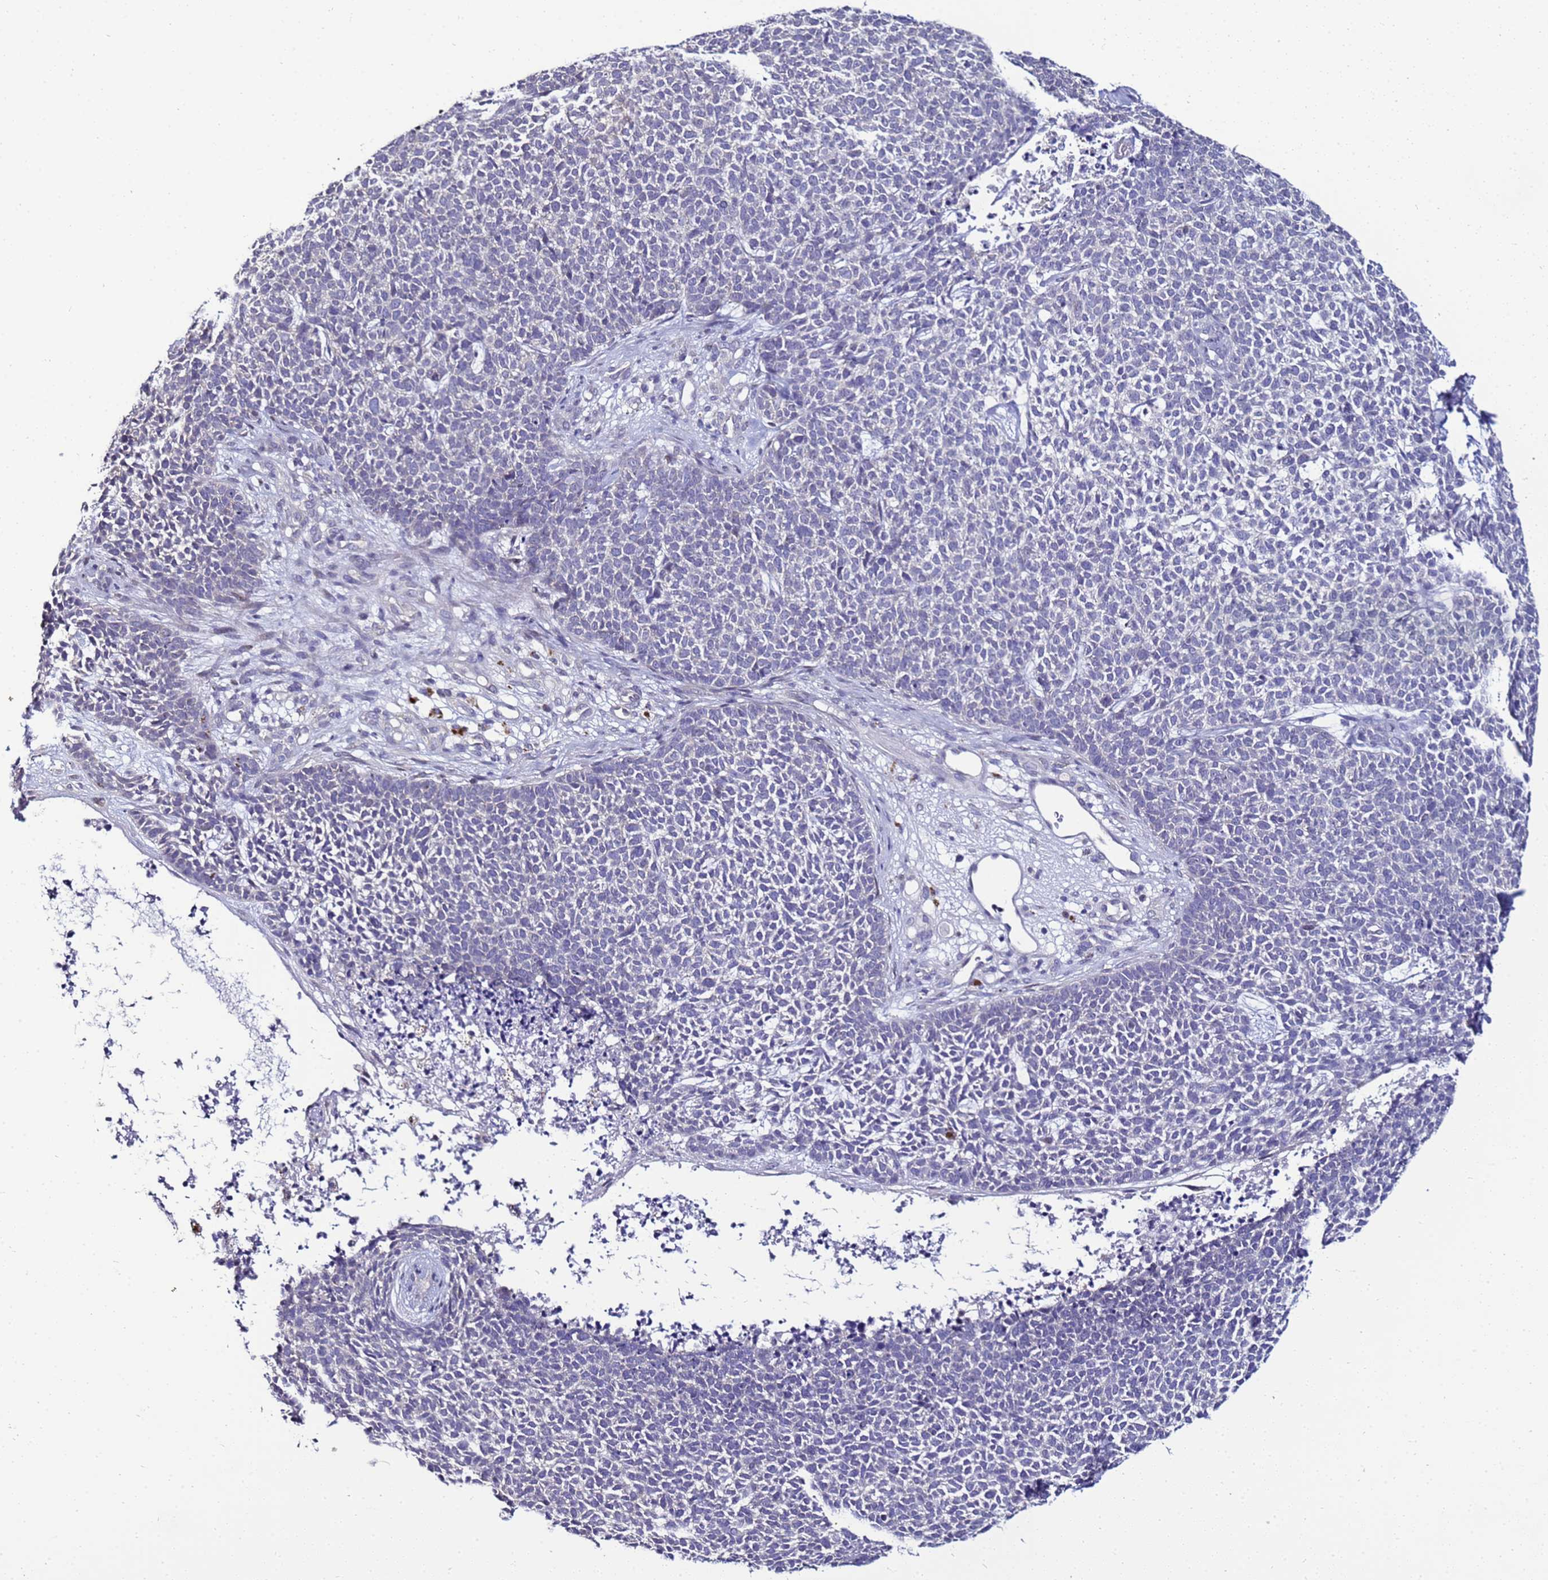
{"staining": {"intensity": "negative", "quantity": "none", "location": "none"}, "tissue": "skin cancer", "cell_type": "Tumor cells", "image_type": "cancer", "snomed": [{"axis": "morphology", "description": "Basal cell carcinoma"}, {"axis": "topography", "description": "Skin"}], "caption": "Immunohistochemistry (IHC) micrograph of basal cell carcinoma (skin) stained for a protein (brown), which demonstrates no staining in tumor cells. (DAB (3,3'-diaminobenzidine) immunohistochemistry visualized using brightfield microscopy, high magnification).", "gene": "FAM166B", "patient": {"sex": "female", "age": 84}}